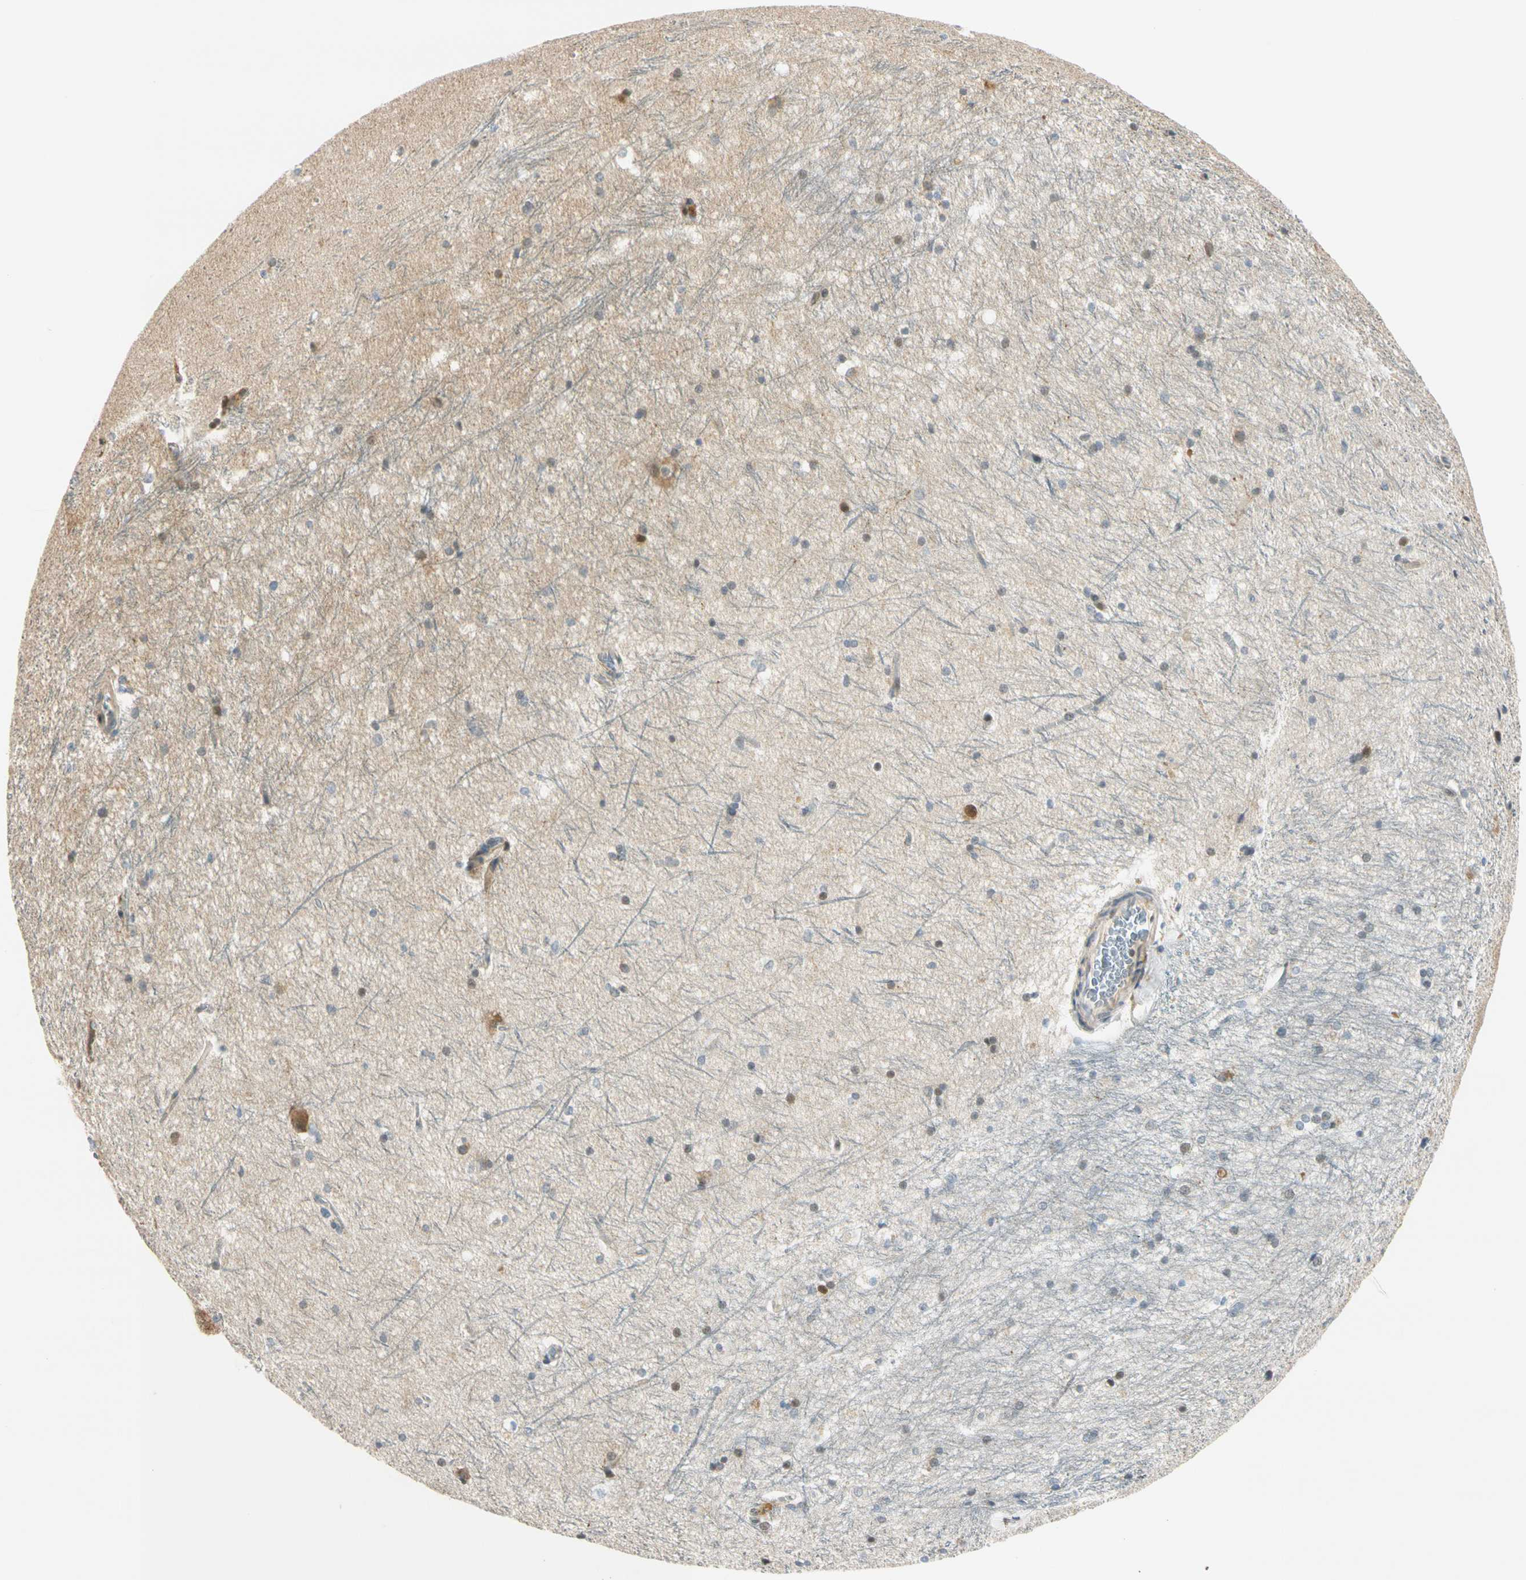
{"staining": {"intensity": "weak", "quantity": "<25%", "location": "cytoplasmic/membranous"}, "tissue": "hippocampus", "cell_type": "Glial cells", "image_type": "normal", "snomed": [{"axis": "morphology", "description": "Normal tissue, NOS"}, {"axis": "topography", "description": "Hippocampus"}], "caption": "This is a image of immunohistochemistry staining of normal hippocampus, which shows no staining in glial cells.", "gene": "NPDC1", "patient": {"sex": "female", "age": 19}}